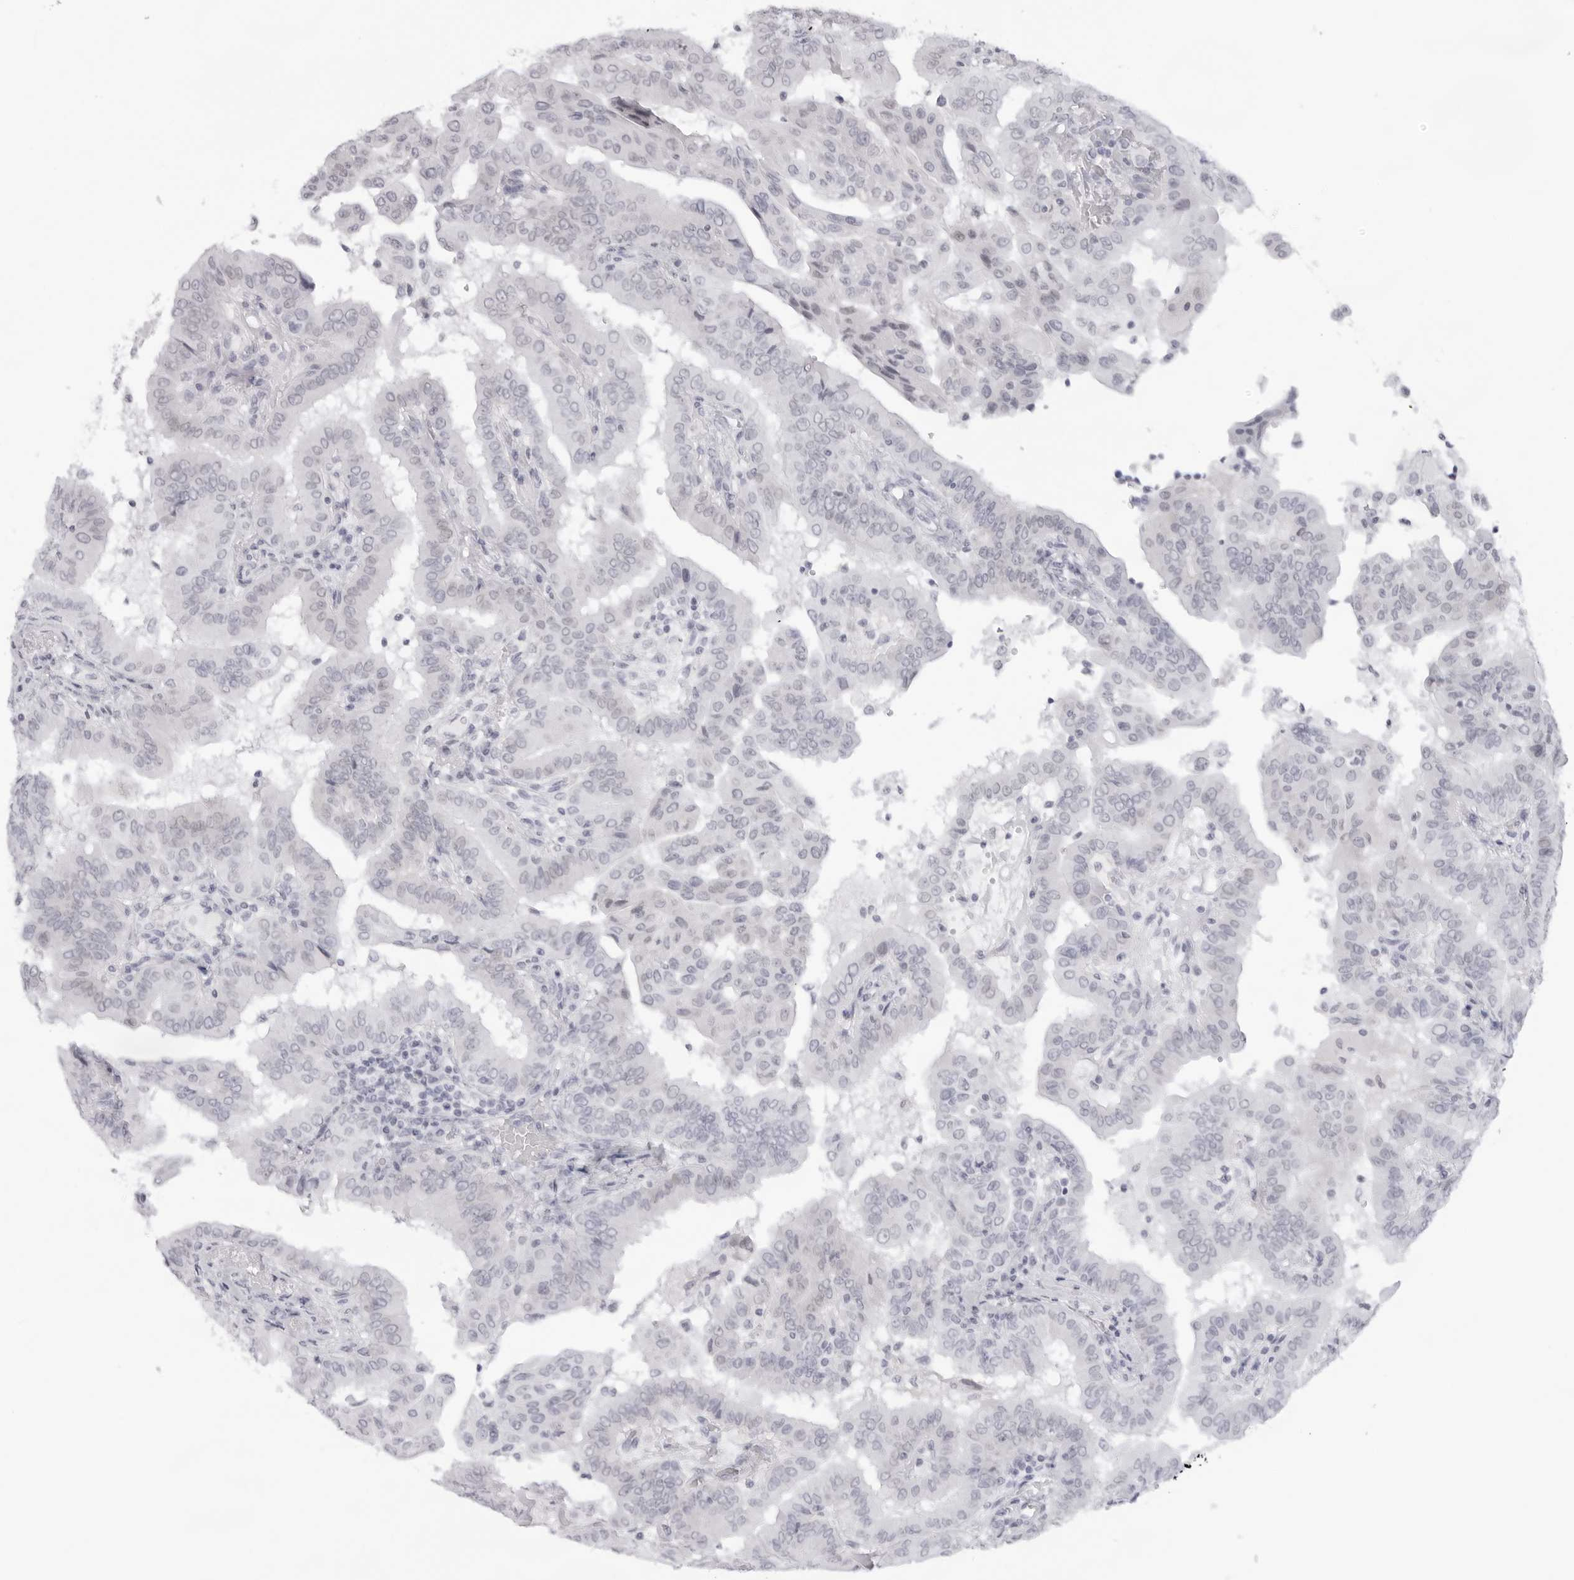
{"staining": {"intensity": "negative", "quantity": "none", "location": "none"}, "tissue": "thyroid cancer", "cell_type": "Tumor cells", "image_type": "cancer", "snomed": [{"axis": "morphology", "description": "Papillary adenocarcinoma, NOS"}, {"axis": "topography", "description": "Thyroid gland"}], "caption": "There is no significant expression in tumor cells of thyroid cancer (papillary adenocarcinoma). (DAB IHC visualized using brightfield microscopy, high magnification).", "gene": "KLK12", "patient": {"sex": "male", "age": 33}}